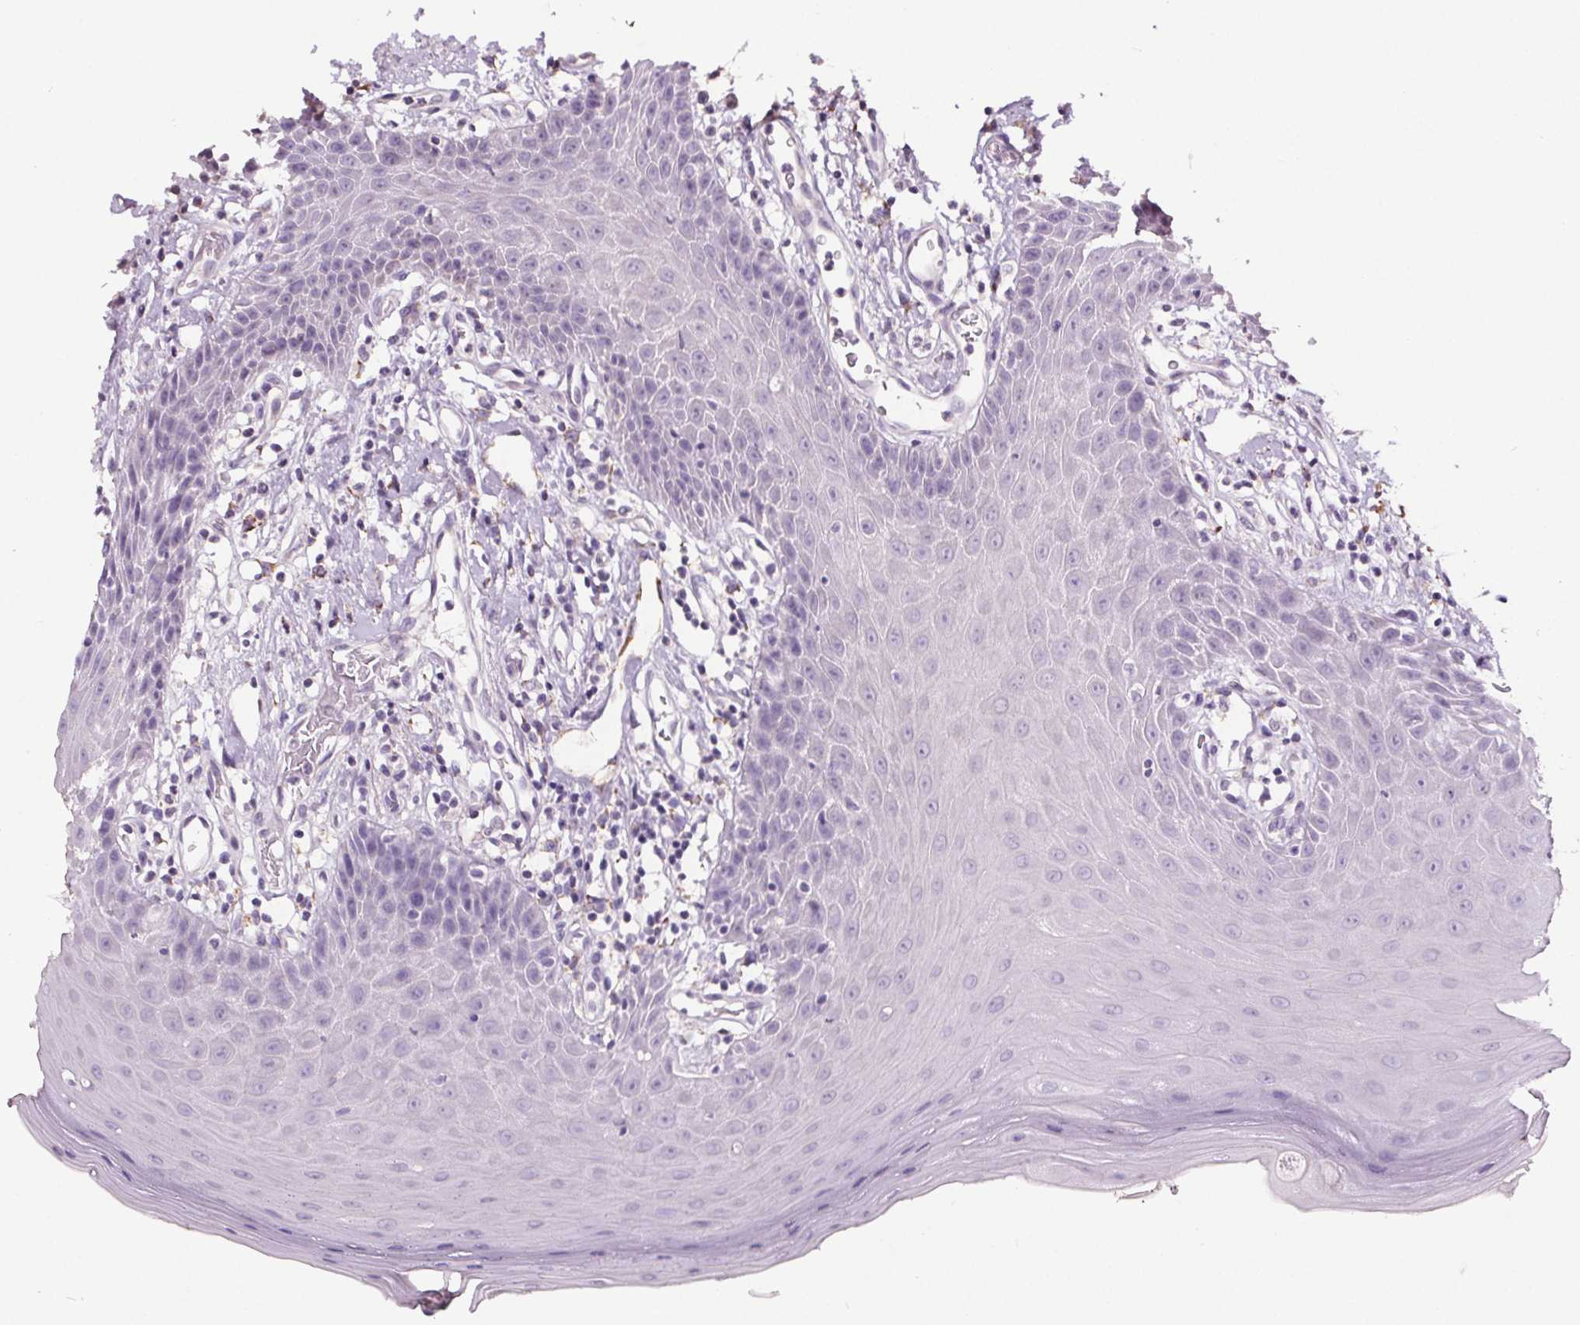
{"staining": {"intensity": "negative", "quantity": "none", "location": "none"}, "tissue": "oral mucosa", "cell_type": "Squamous epithelial cells", "image_type": "normal", "snomed": [{"axis": "morphology", "description": "Normal tissue, NOS"}, {"axis": "topography", "description": "Oral tissue"}, {"axis": "topography", "description": "Tounge, NOS"}], "caption": "IHC image of benign human oral mucosa stained for a protein (brown), which demonstrates no expression in squamous epithelial cells. (DAB IHC, high magnification).", "gene": "GPIHBP1", "patient": {"sex": "female", "age": 59}}